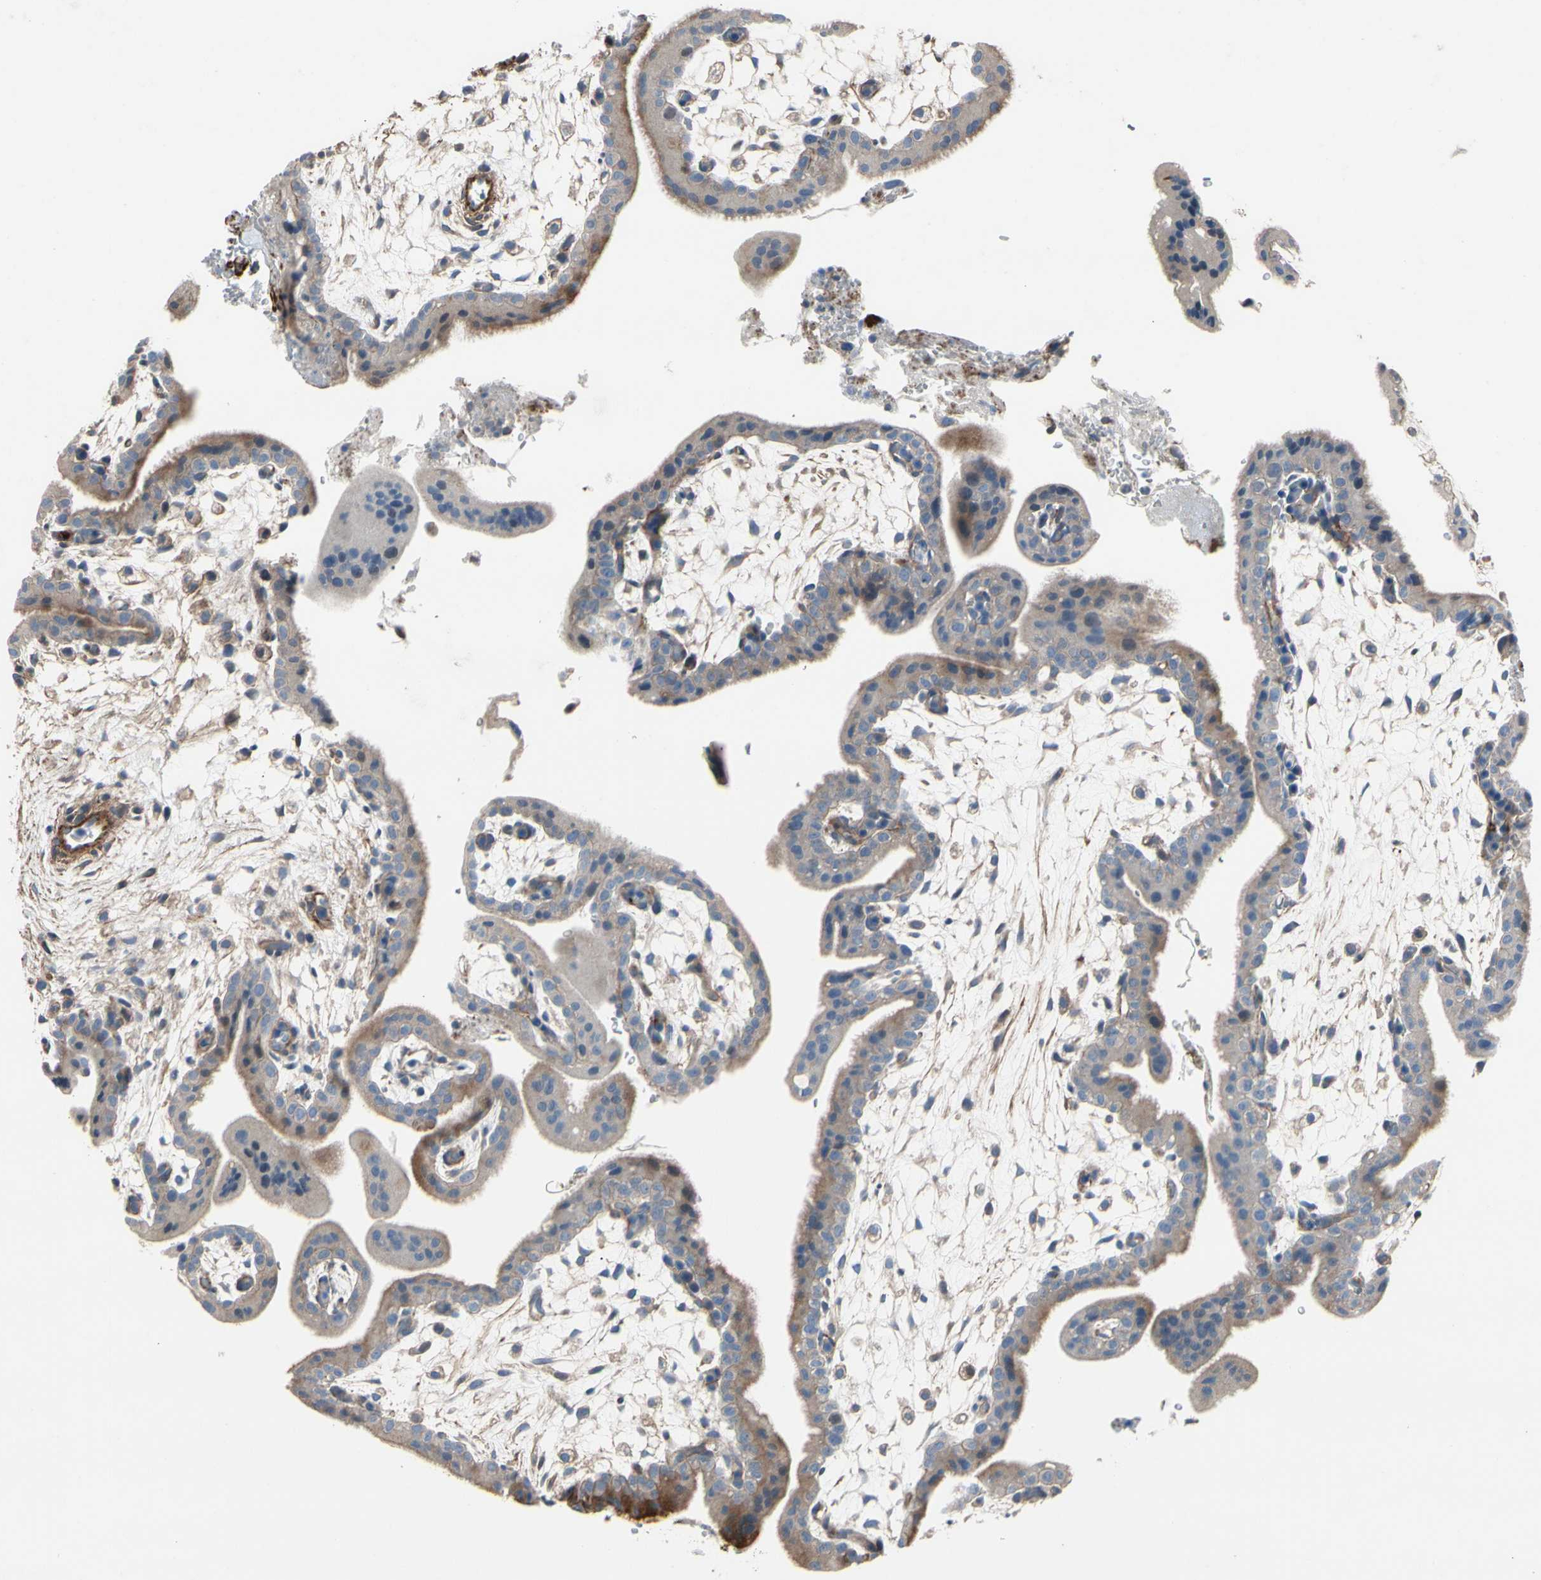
{"staining": {"intensity": "moderate", "quantity": "<25%", "location": "cytoplasmic/membranous"}, "tissue": "placenta", "cell_type": "Trophoblastic cells", "image_type": "normal", "snomed": [{"axis": "morphology", "description": "Normal tissue, NOS"}, {"axis": "topography", "description": "Placenta"}], "caption": "Immunohistochemical staining of benign human placenta reveals moderate cytoplasmic/membranous protein positivity in about <25% of trophoblastic cells.", "gene": "TPM1", "patient": {"sex": "female", "age": 35}}